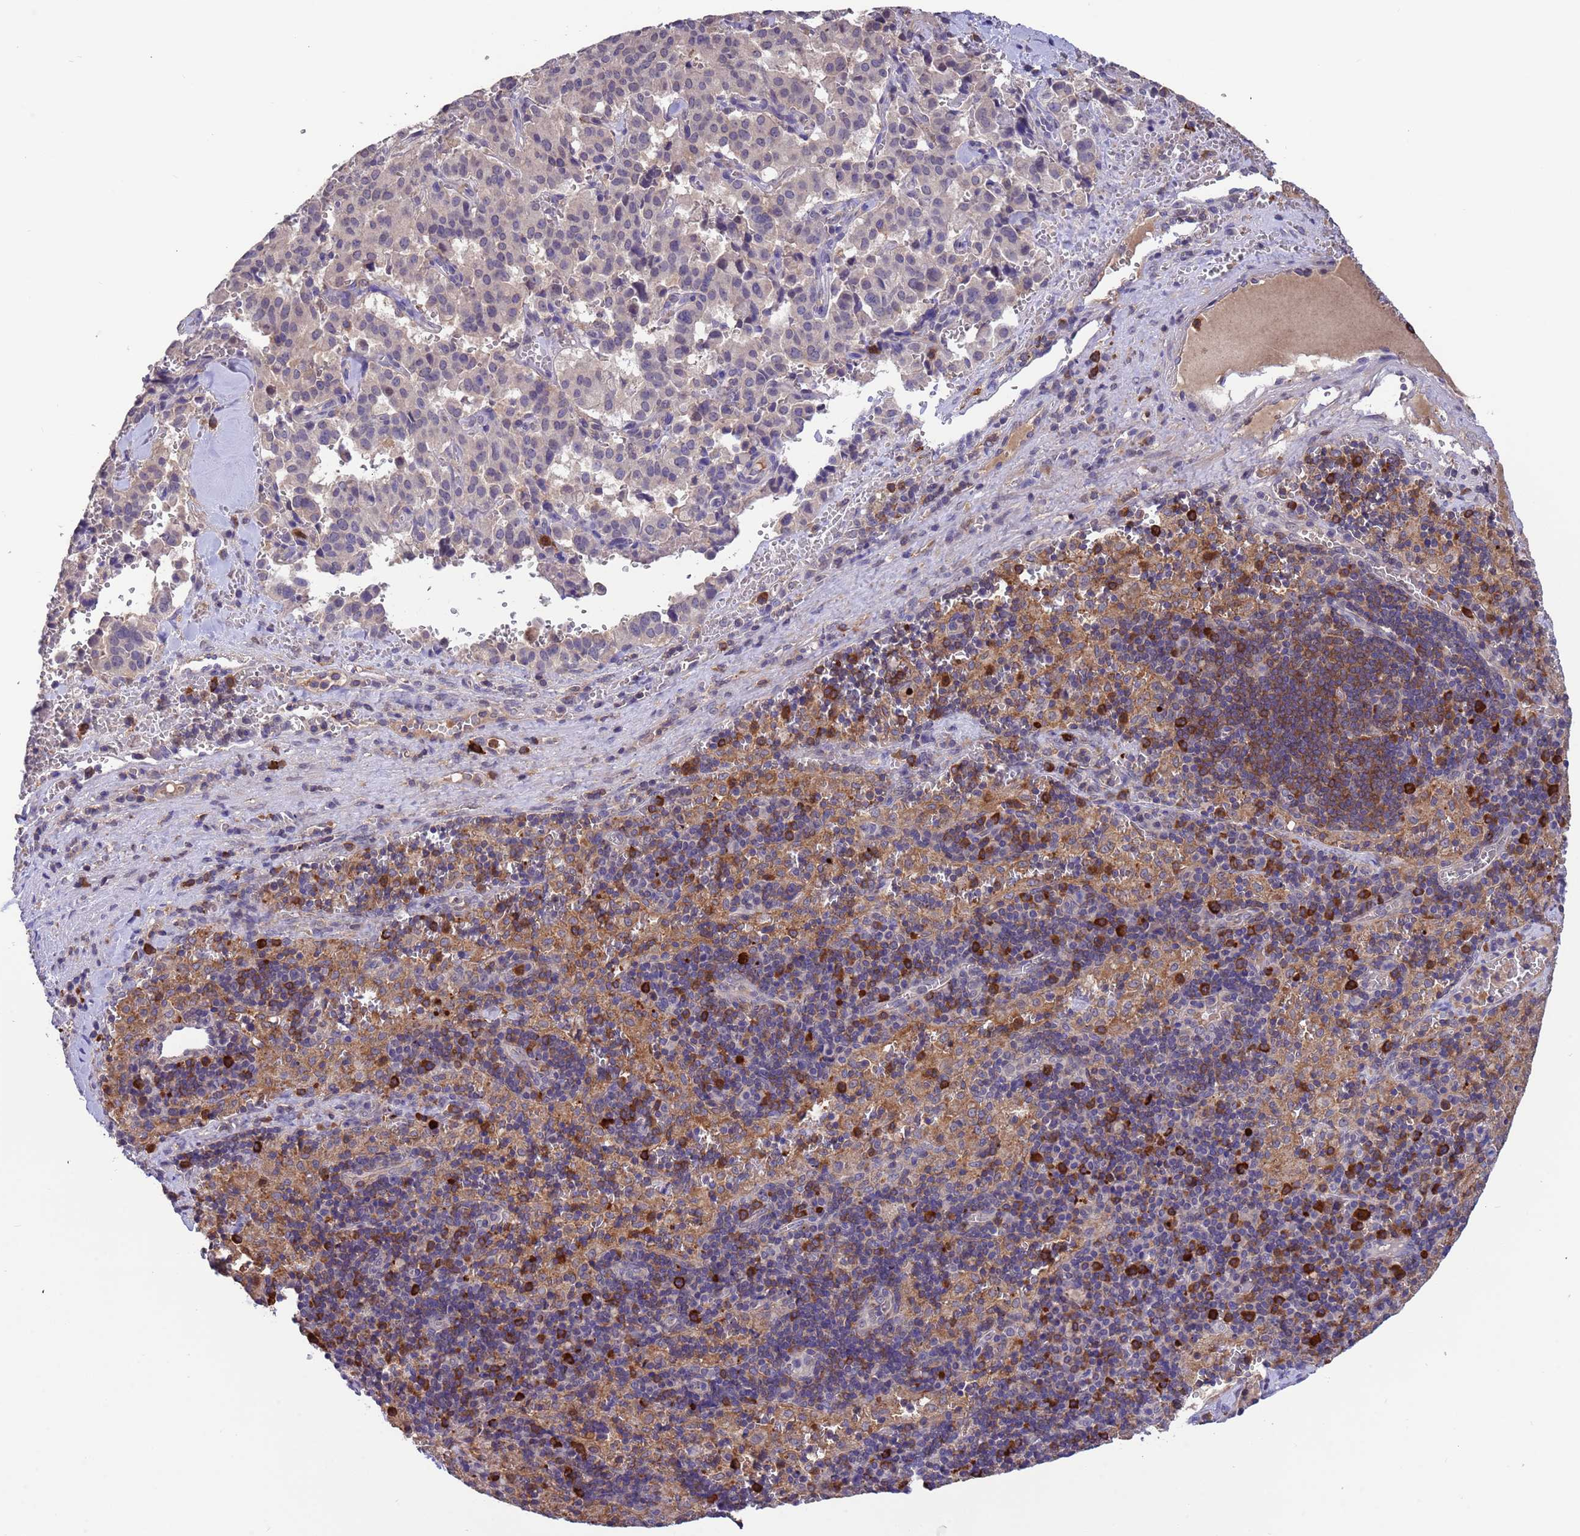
{"staining": {"intensity": "negative", "quantity": "none", "location": "none"}, "tissue": "pancreatic cancer", "cell_type": "Tumor cells", "image_type": "cancer", "snomed": [{"axis": "morphology", "description": "Adenocarcinoma, NOS"}, {"axis": "topography", "description": "Pancreas"}], "caption": "This is an immunohistochemistry (IHC) histopathology image of human pancreatic cancer (adenocarcinoma). There is no staining in tumor cells.", "gene": "AMPD3", "patient": {"sex": "male", "age": 65}}